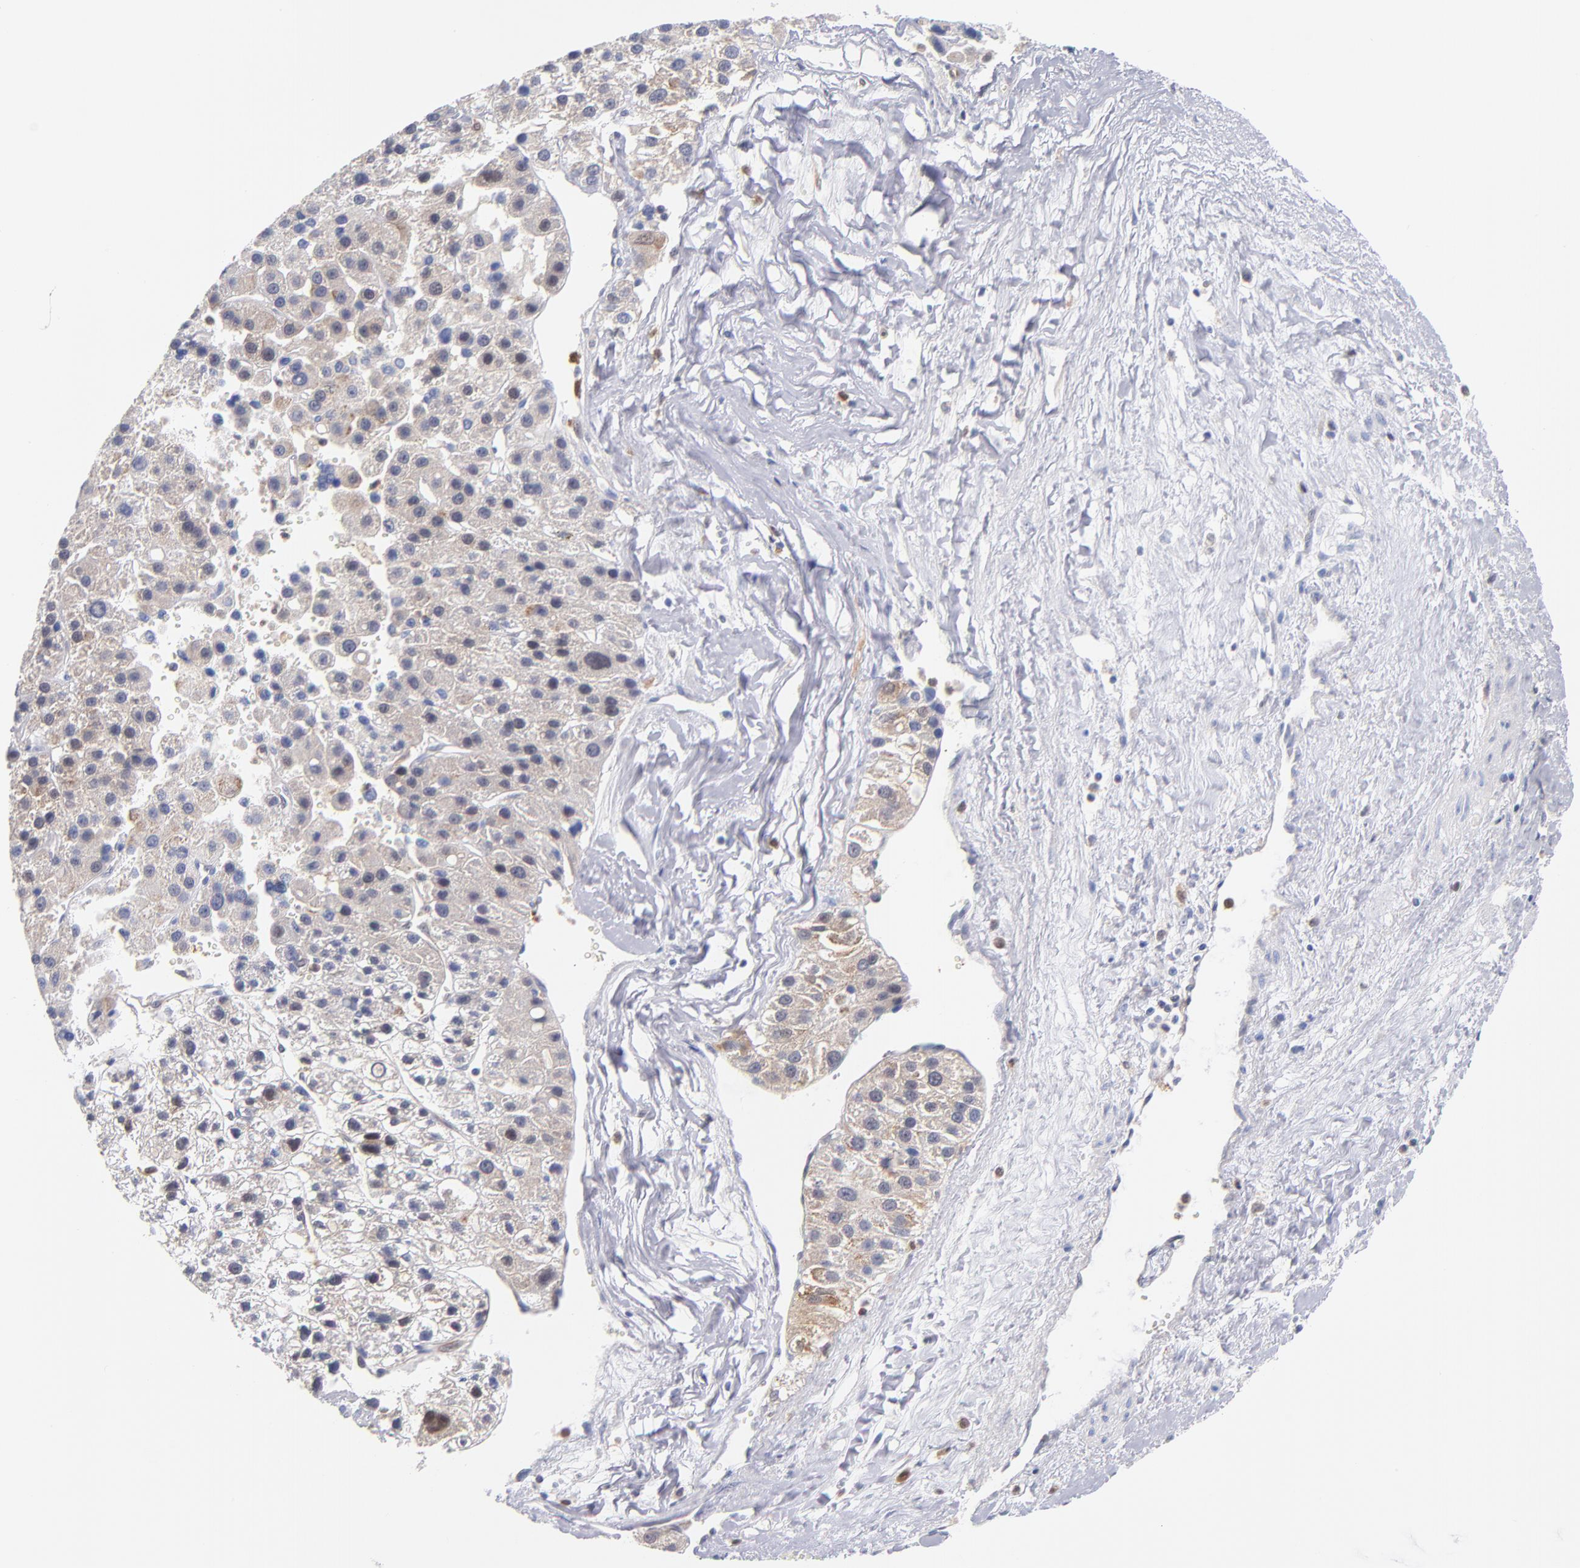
{"staining": {"intensity": "weak", "quantity": "<25%", "location": "cytoplasmic/membranous"}, "tissue": "liver cancer", "cell_type": "Tumor cells", "image_type": "cancer", "snomed": [{"axis": "morphology", "description": "Carcinoma, Hepatocellular, NOS"}, {"axis": "topography", "description": "Liver"}], "caption": "An image of human liver cancer is negative for staining in tumor cells.", "gene": "BID", "patient": {"sex": "female", "age": 85}}